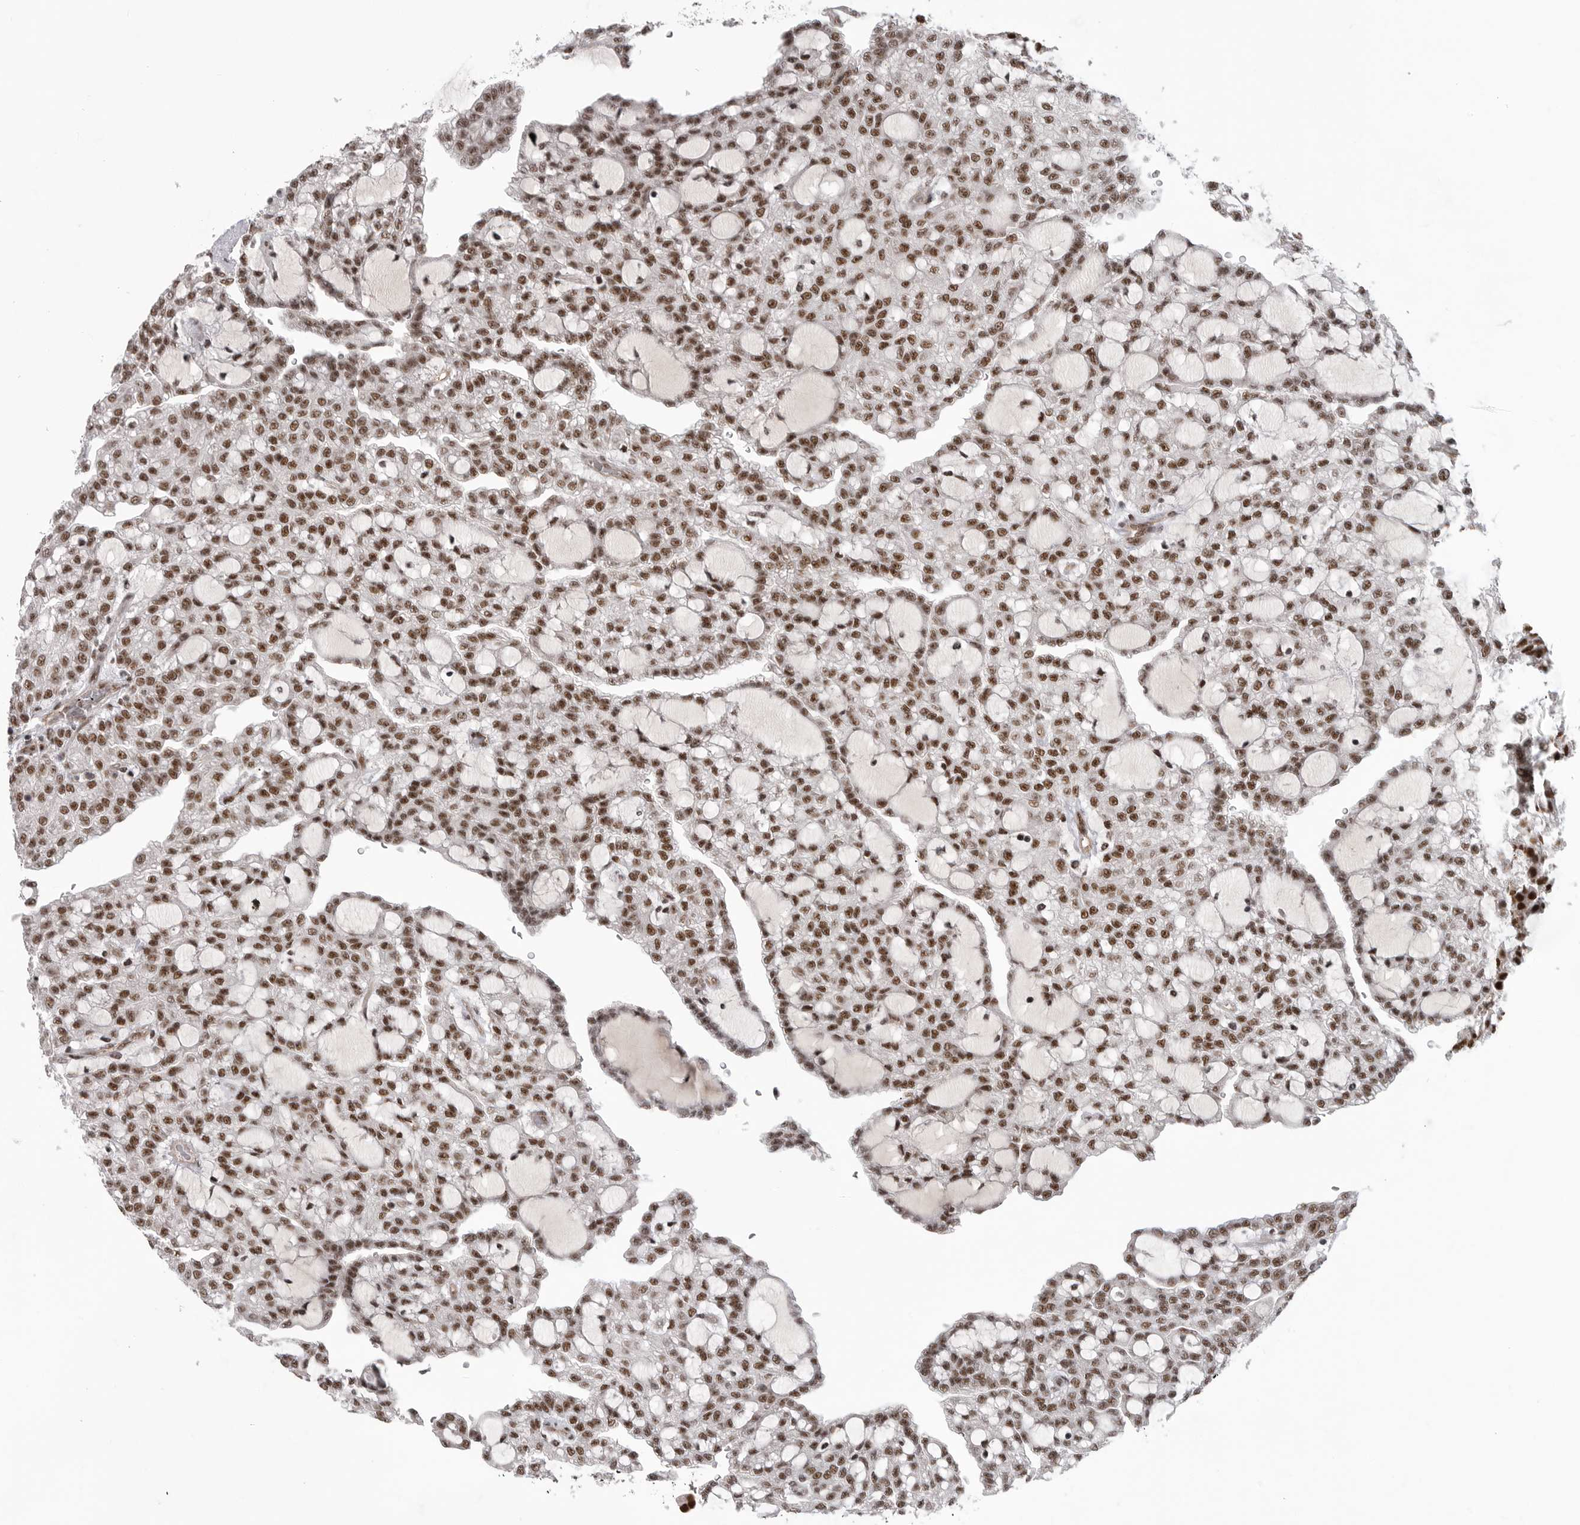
{"staining": {"intensity": "moderate", "quantity": ">75%", "location": "nuclear"}, "tissue": "renal cancer", "cell_type": "Tumor cells", "image_type": "cancer", "snomed": [{"axis": "morphology", "description": "Adenocarcinoma, NOS"}, {"axis": "topography", "description": "Kidney"}], "caption": "Protein analysis of renal cancer (adenocarcinoma) tissue displays moderate nuclear positivity in approximately >75% of tumor cells.", "gene": "PPP1R8", "patient": {"sex": "male", "age": 63}}